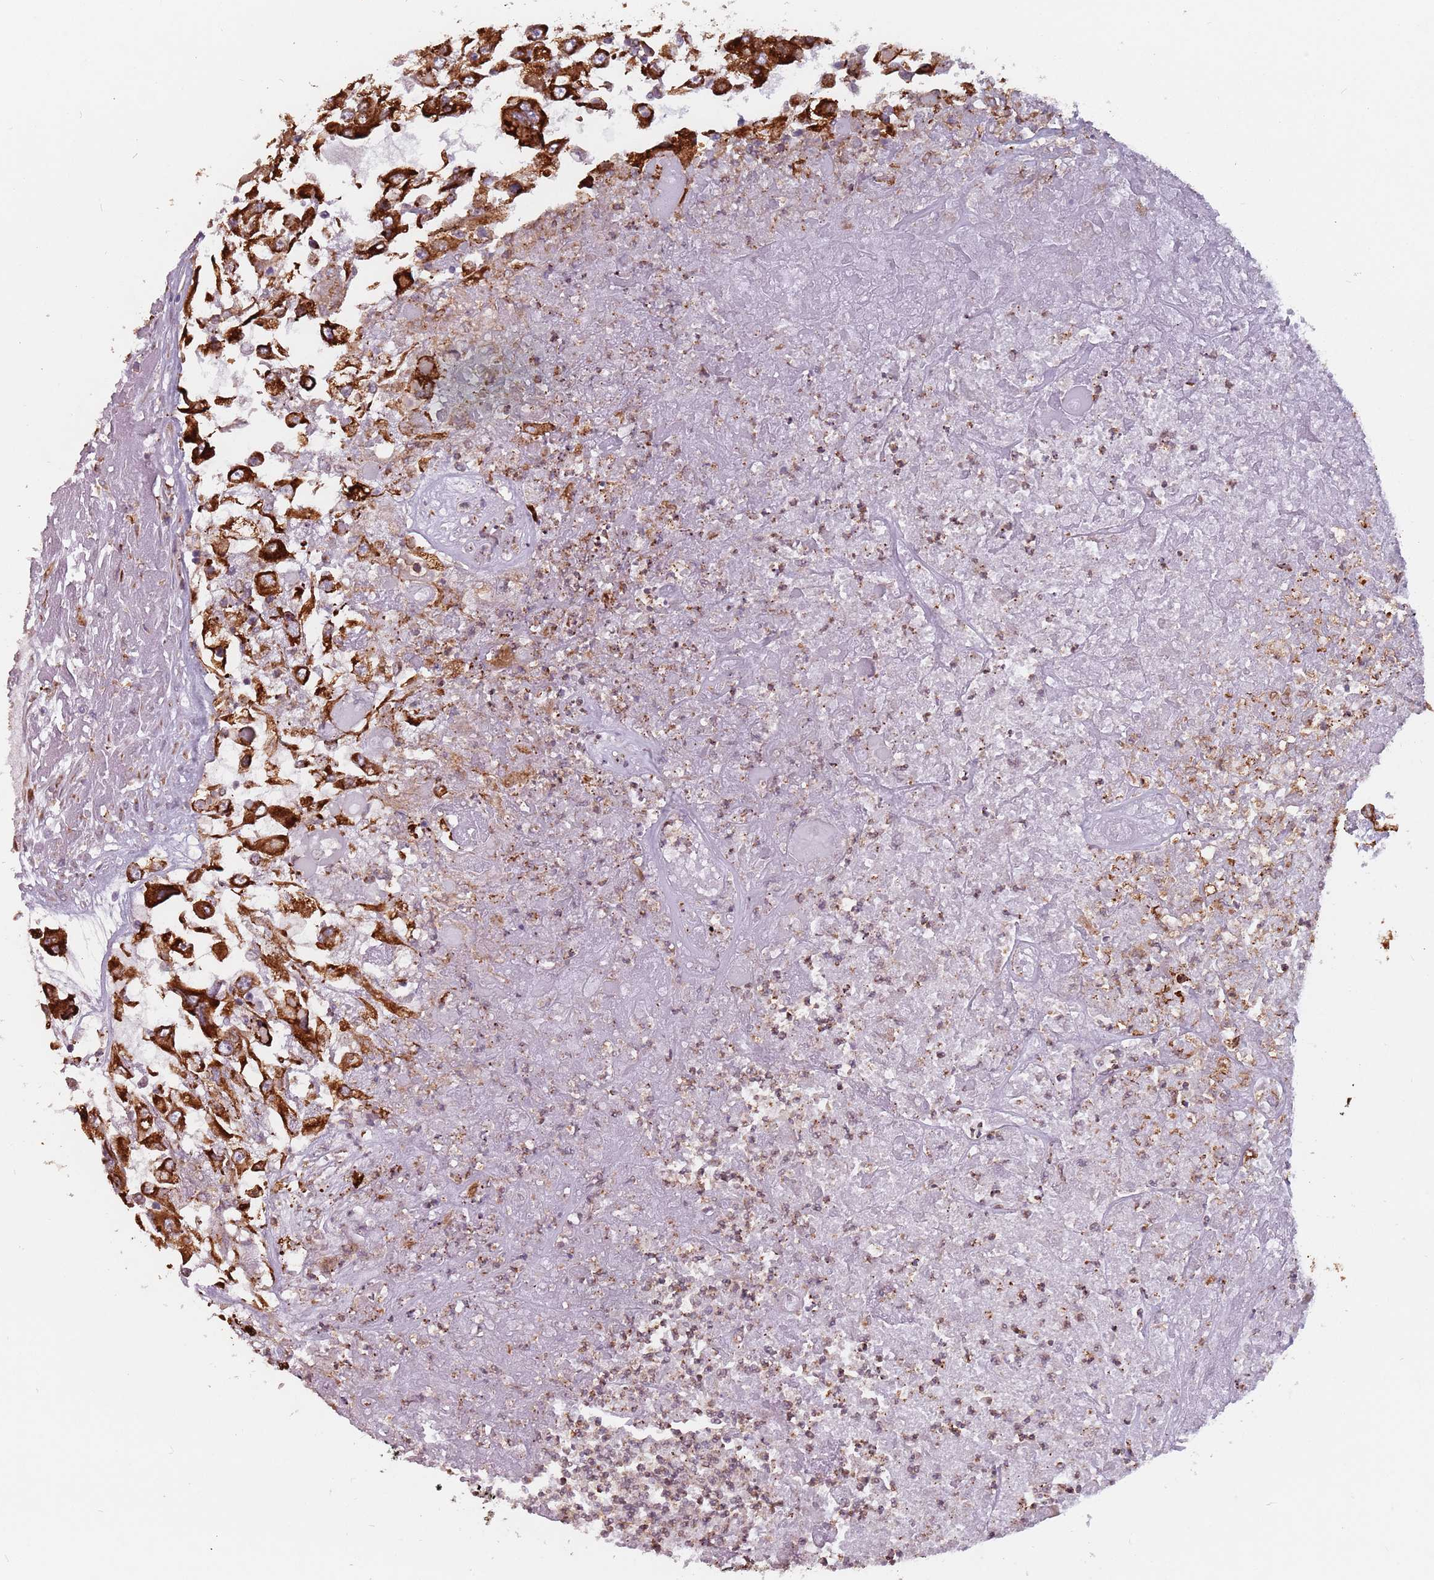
{"staining": {"intensity": "strong", "quantity": ">75%", "location": "cytoplasmic/membranous"}, "tissue": "renal cancer", "cell_type": "Tumor cells", "image_type": "cancer", "snomed": [{"axis": "morphology", "description": "Adenocarcinoma, NOS"}, {"axis": "topography", "description": "Kidney"}], "caption": "A photomicrograph of renal cancer stained for a protein demonstrates strong cytoplasmic/membranous brown staining in tumor cells.", "gene": "RPS9", "patient": {"sex": "female", "age": 52}}